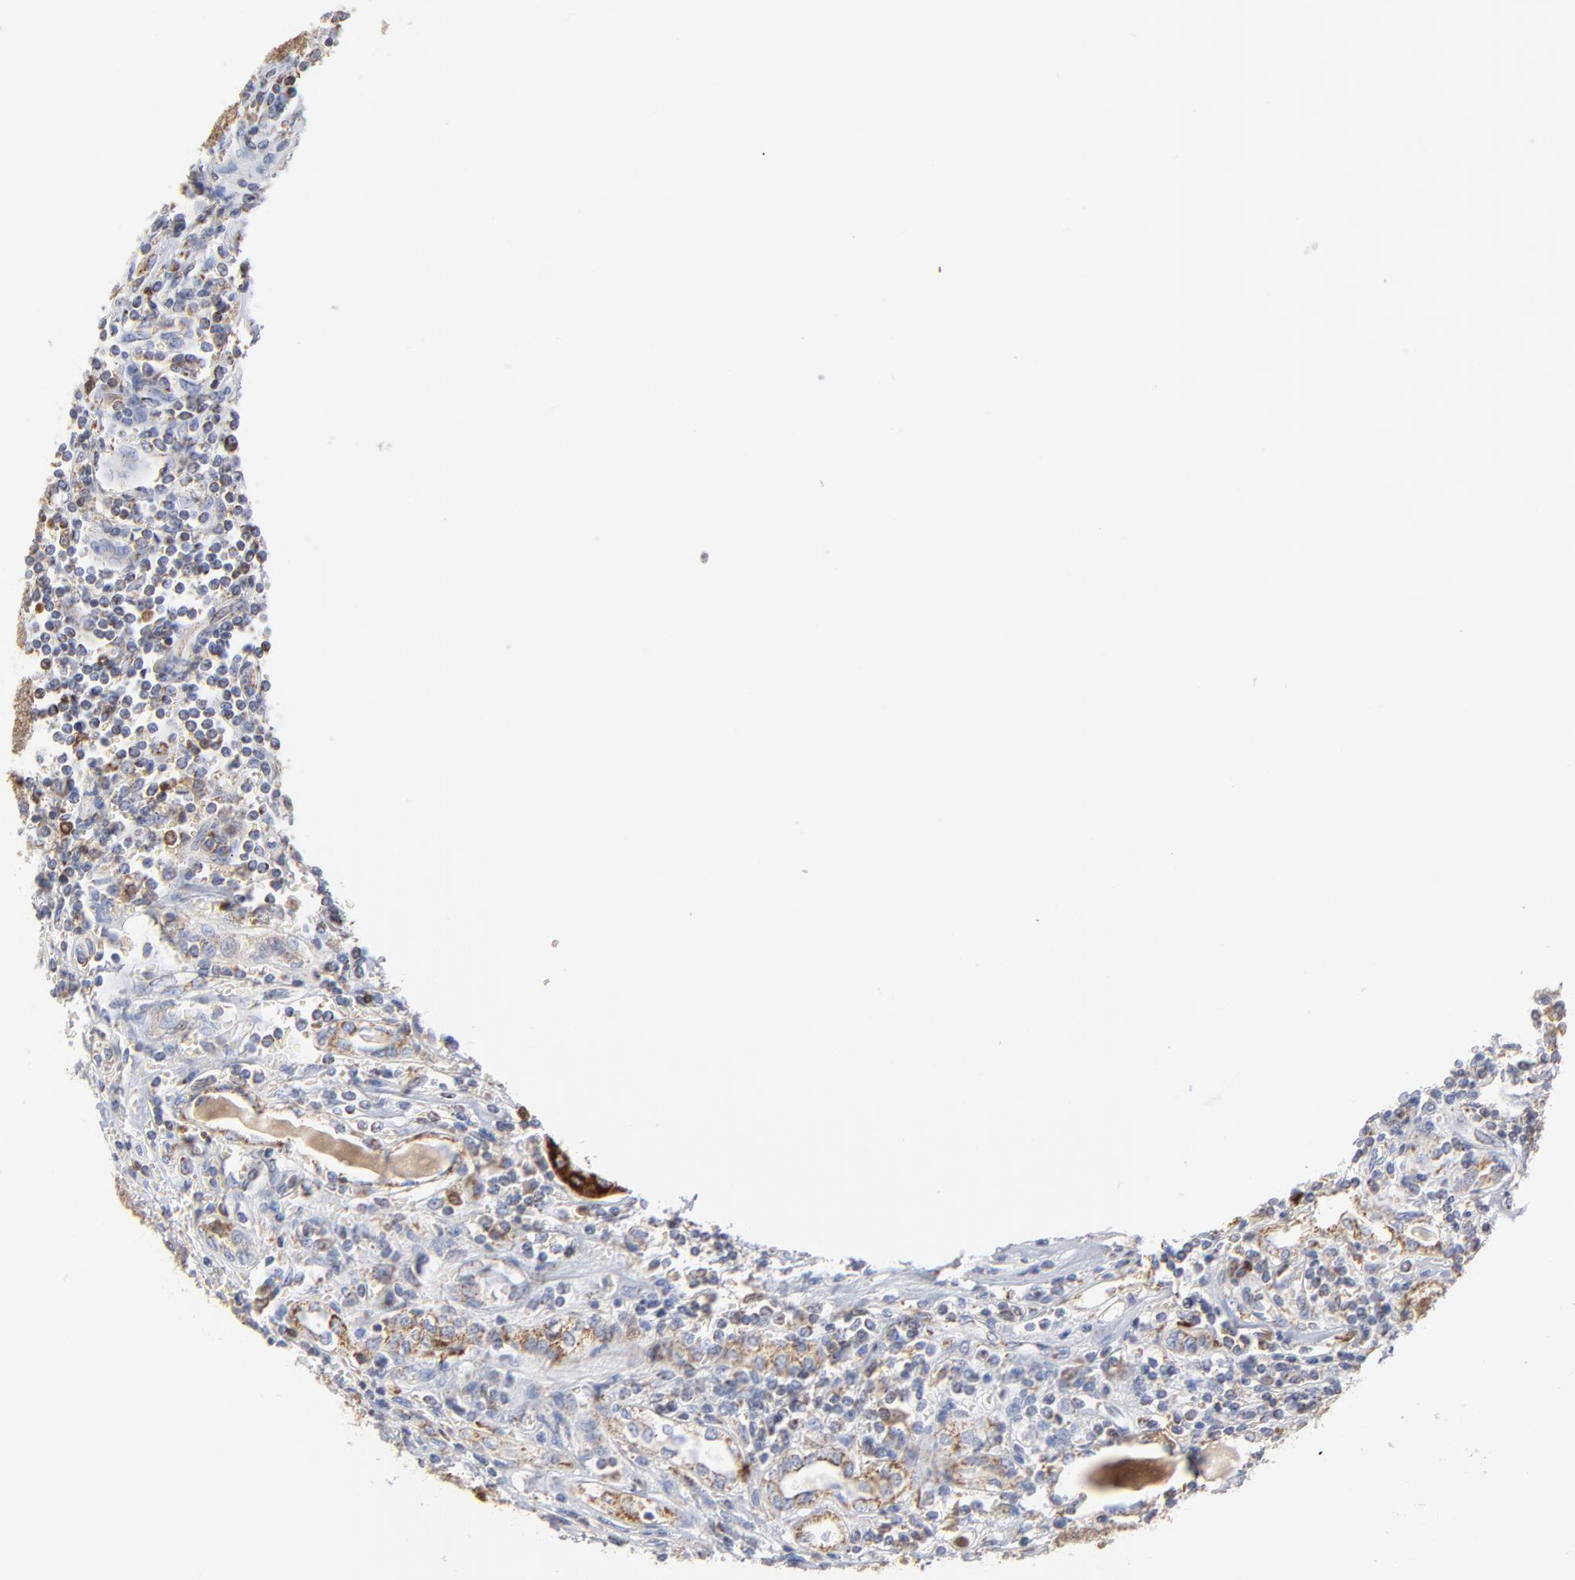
{"staining": {"intensity": "moderate", "quantity": ">75%", "location": "cytoplasmic/membranous"}, "tissue": "renal cancer", "cell_type": "Tumor cells", "image_type": "cancer", "snomed": [{"axis": "morphology", "description": "Normal tissue, NOS"}, {"axis": "morphology", "description": "Adenocarcinoma, NOS"}, {"axis": "topography", "description": "Kidney"}], "caption": "Protein expression analysis of human renal cancer (adenocarcinoma) reveals moderate cytoplasmic/membranous positivity in about >75% of tumor cells.", "gene": "DIABLO", "patient": {"sex": "male", "age": 71}}